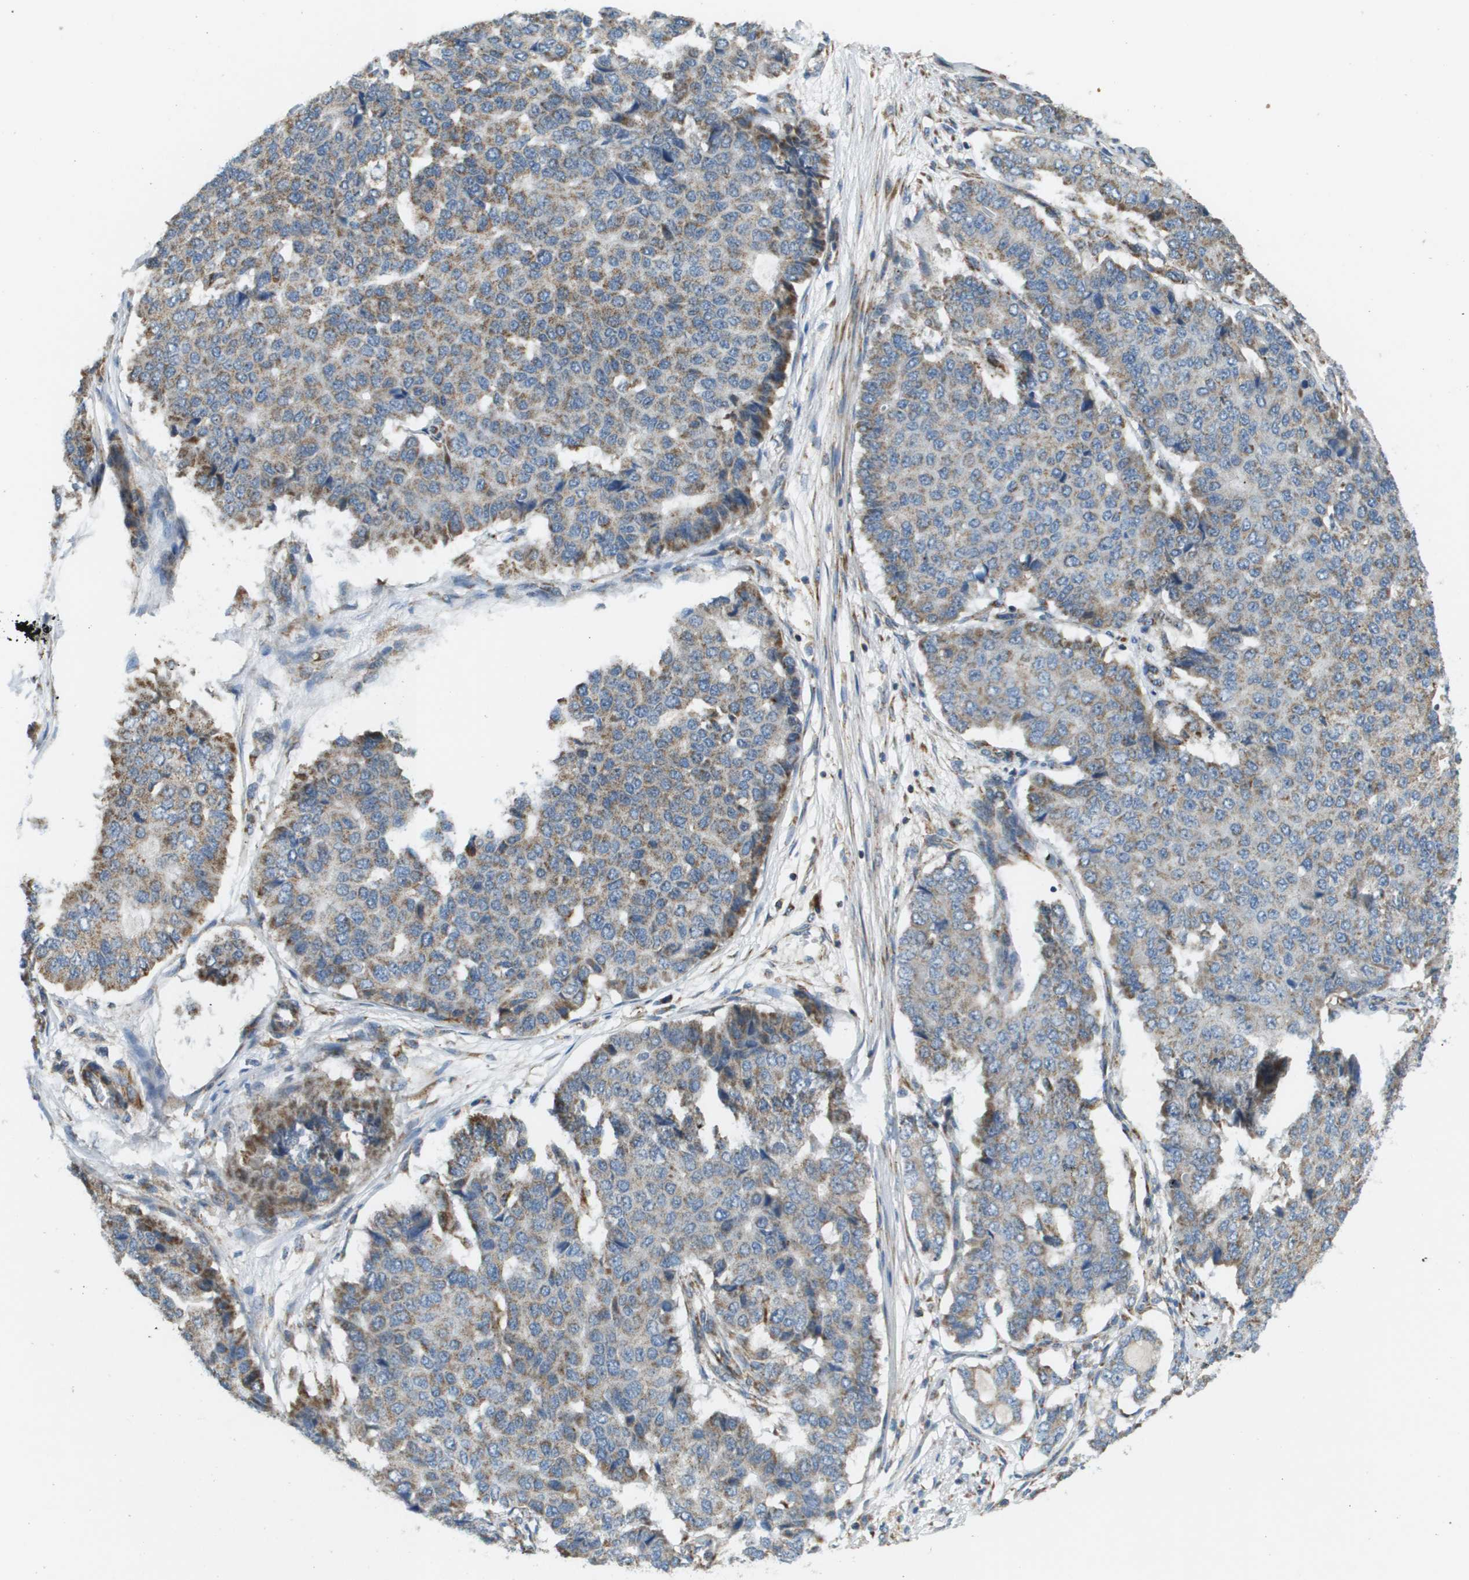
{"staining": {"intensity": "moderate", "quantity": "25%-75%", "location": "cytoplasmic/membranous"}, "tissue": "pancreatic cancer", "cell_type": "Tumor cells", "image_type": "cancer", "snomed": [{"axis": "morphology", "description": "Adenocarcinoma, NOS"}, {"axis": "topography", "description": "Pancreas"}], "caption": "A brown stain shows moderate cytoplasmic/membranous expression of a protein in human pancreatic cancer tumor cells. Using DAB (3,3'-diaminobenzidine) (brown) and hematoxylin (blue) stains, captured at high magnification using brightfield microscopy.", "gene": "NRK", "patient": {"sex": "male", "age": 50}}